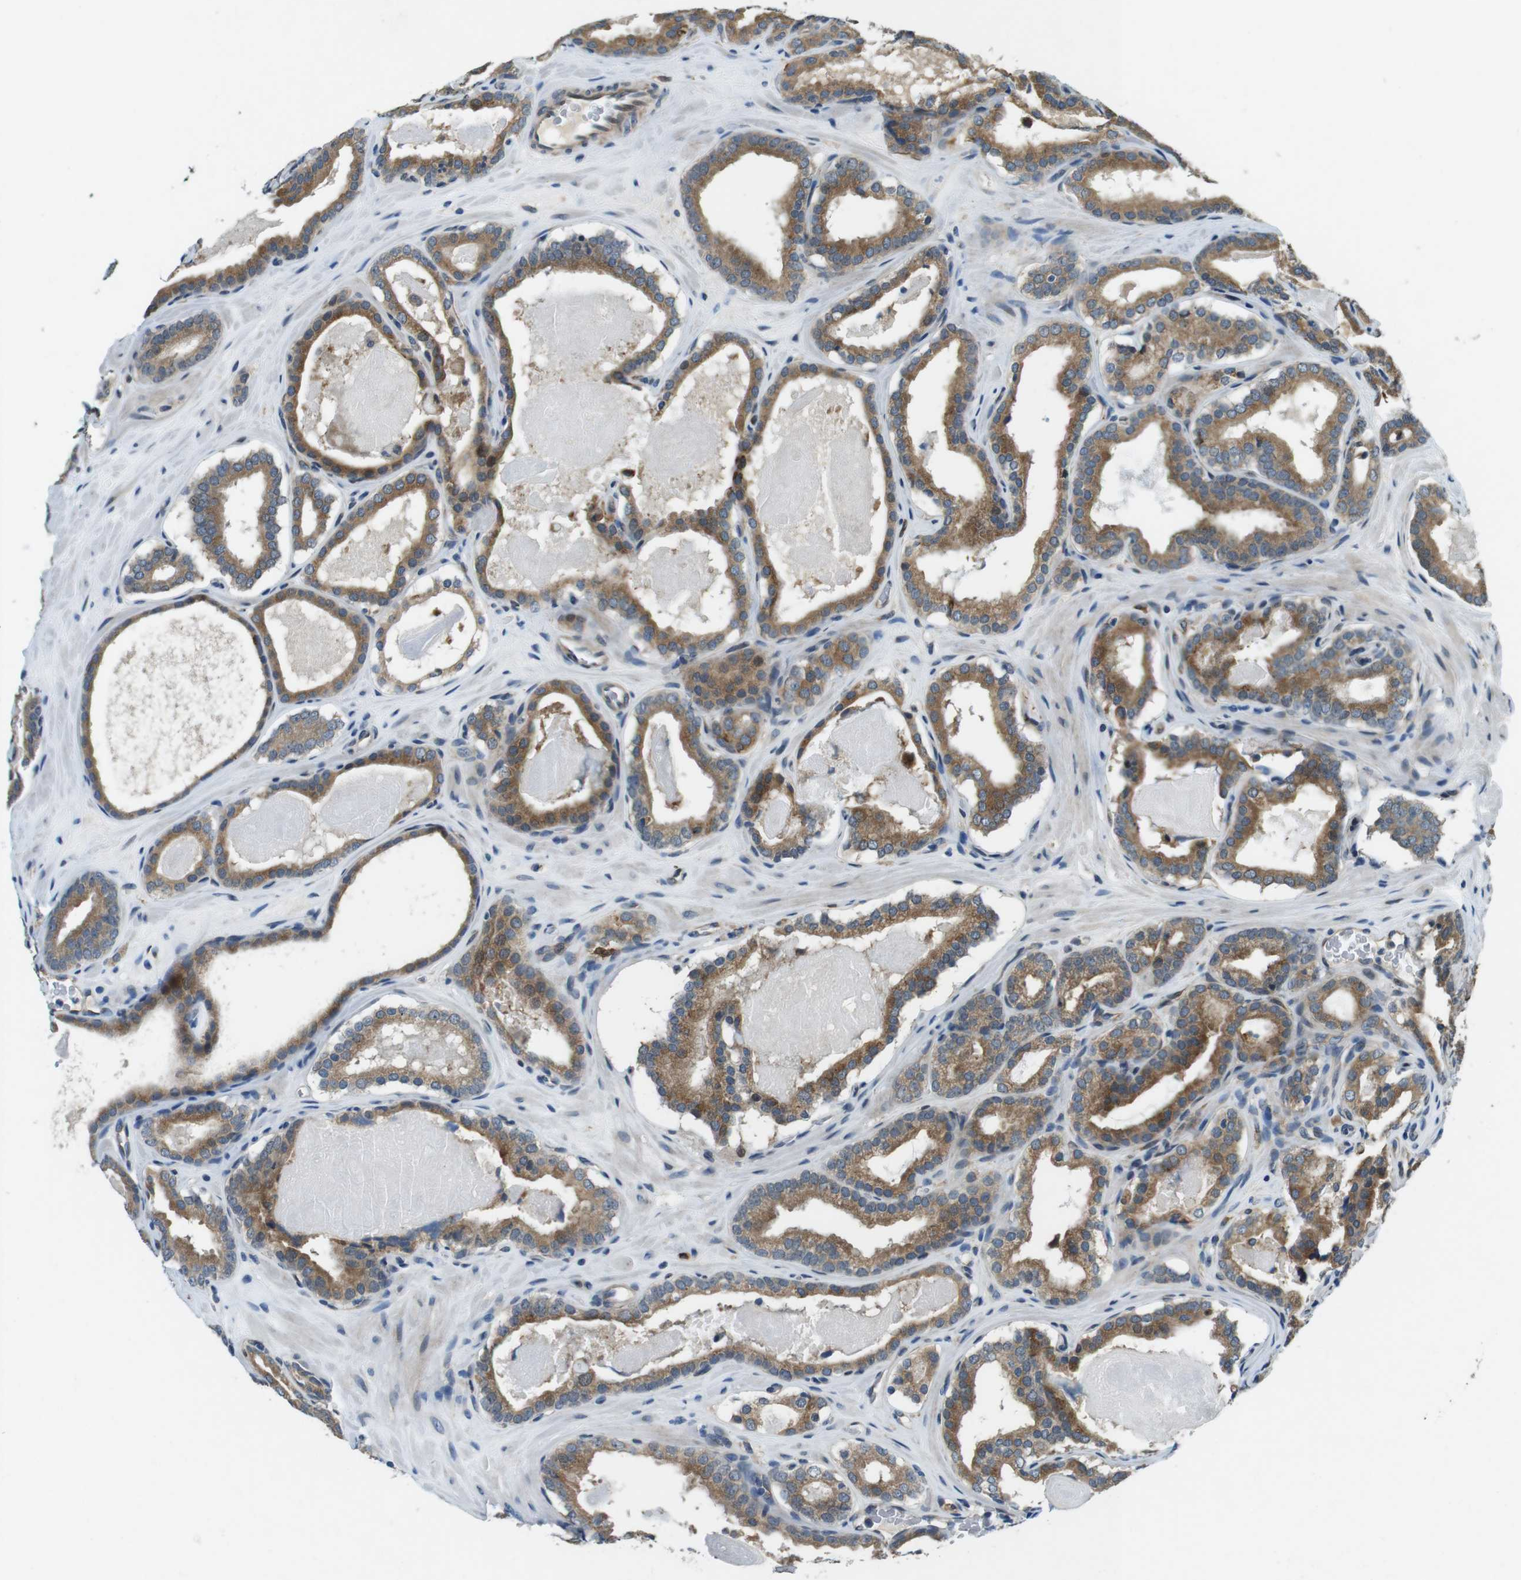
{"staining": {"intensity": "moderate", "quantity": ">75%", "location": "cytoplasmic/membranous"}, "tissue": "prostate cancer", "cell_type": "Tumor cells", "image_type": "cancer", "snomed": [{"axis": "morphology", "description": "Adenocarcinoma, High grade"}, {"axis": "topography", "description": "Prostate"}], "caption": "Immunohistochemical staining of human prostate cancer (high-grade adenocarcinoma) demonstrates medium levels of moderate cytoplasmic/membranous protein staining in approximately >75% of tumor cells.", "gene": "PALD1", "patient": {"sex": "male", "age": 60}}